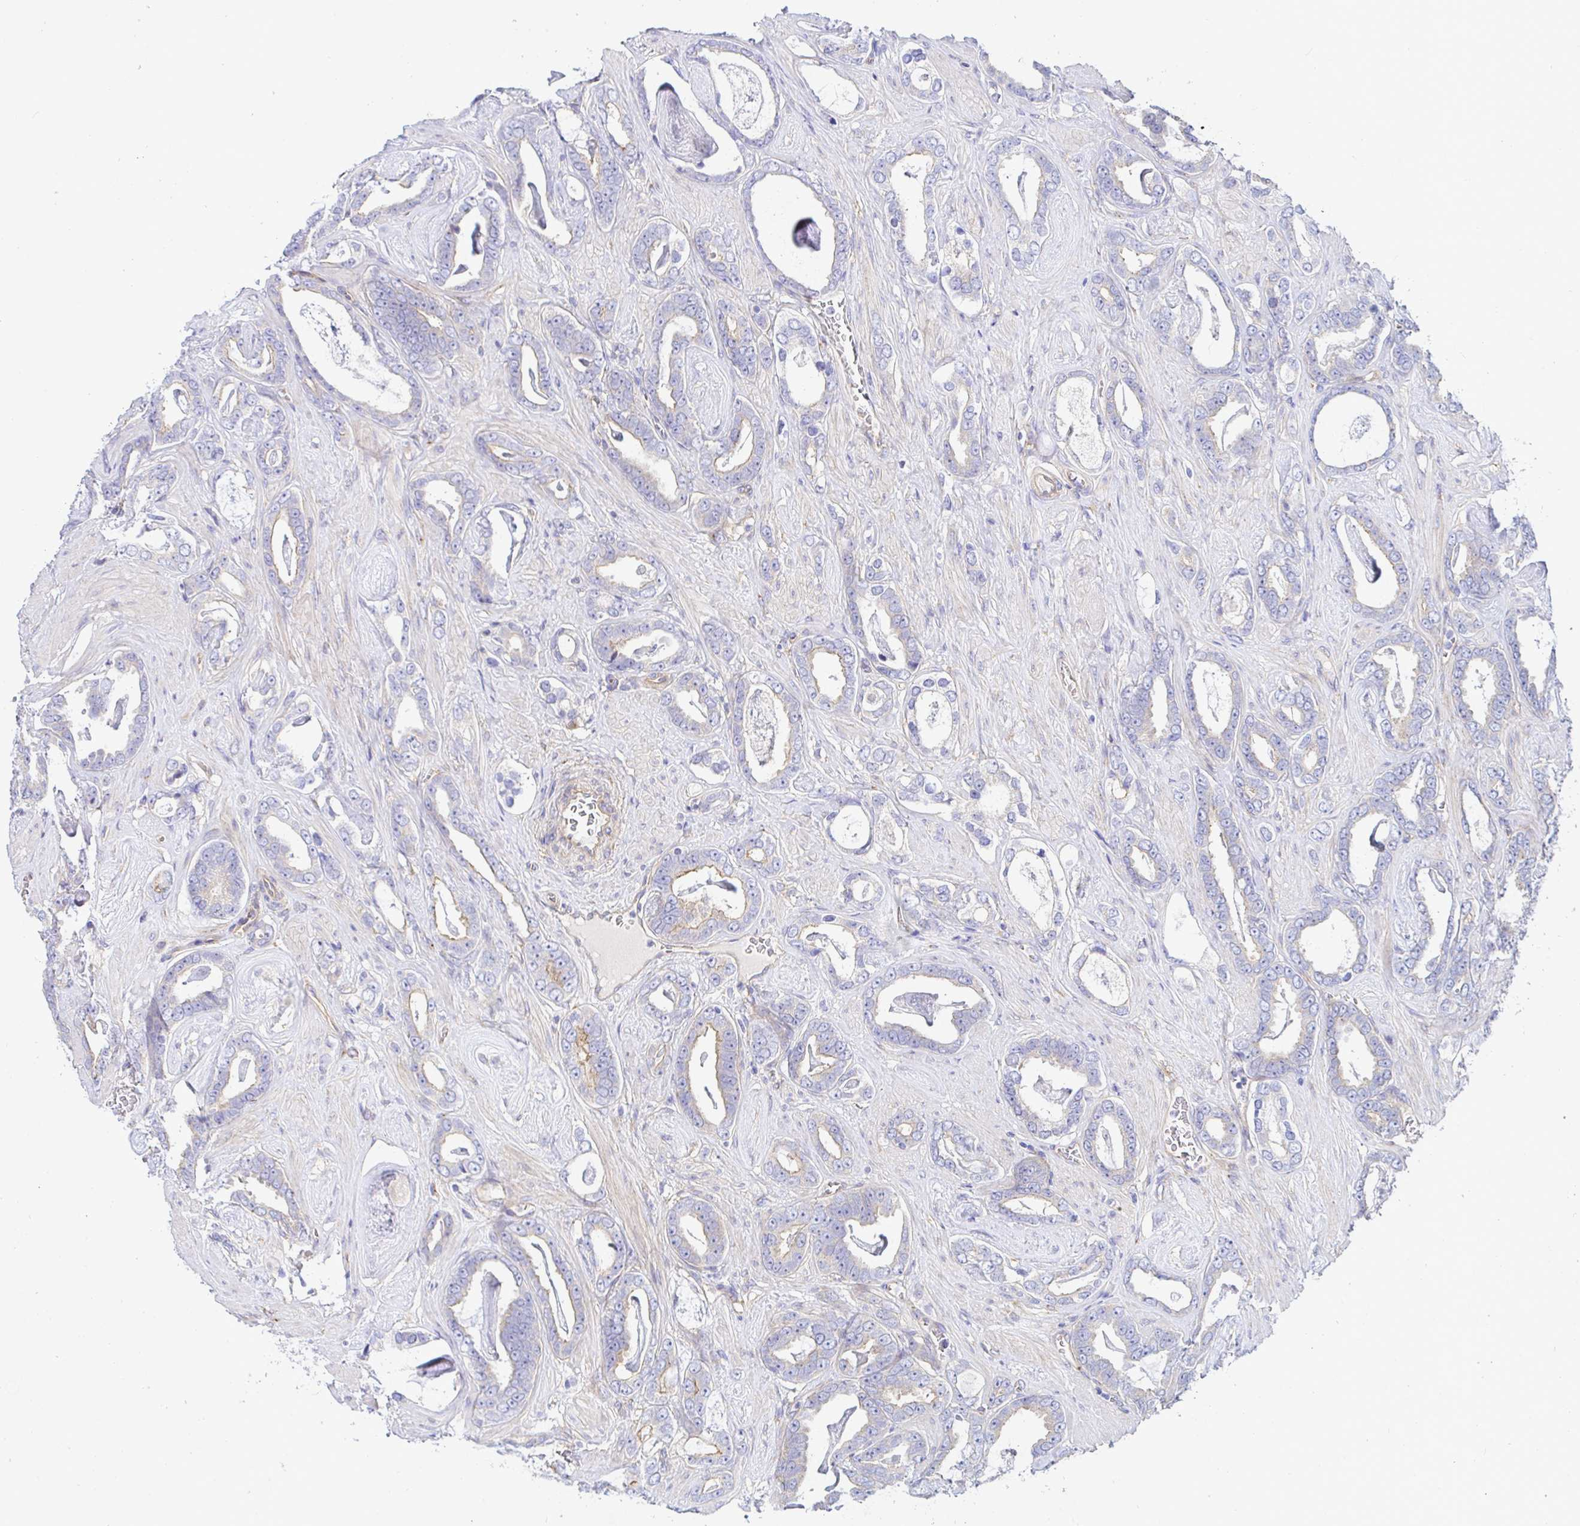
{"staining": {"intensity": "weak", "quantity": "<25%", "location": "cytoplasmic/membranous"}, "tissue": "prostate cancer", "cell_type": "Tumor cells", "image_type": "cancer", "snomed": [{"axis": "morphology", "description": "Adenocarcinoma, High grade"}, {"axis": "topography", "description": "Prostate"}], "caption": "Human prostate cancer (adenocarcinoma (high-grade)) stained for a protein using IHC shows no positivity in tumor cells.", "gene": "ARL4D", "patient": {"sex": "male", "age": 63}}